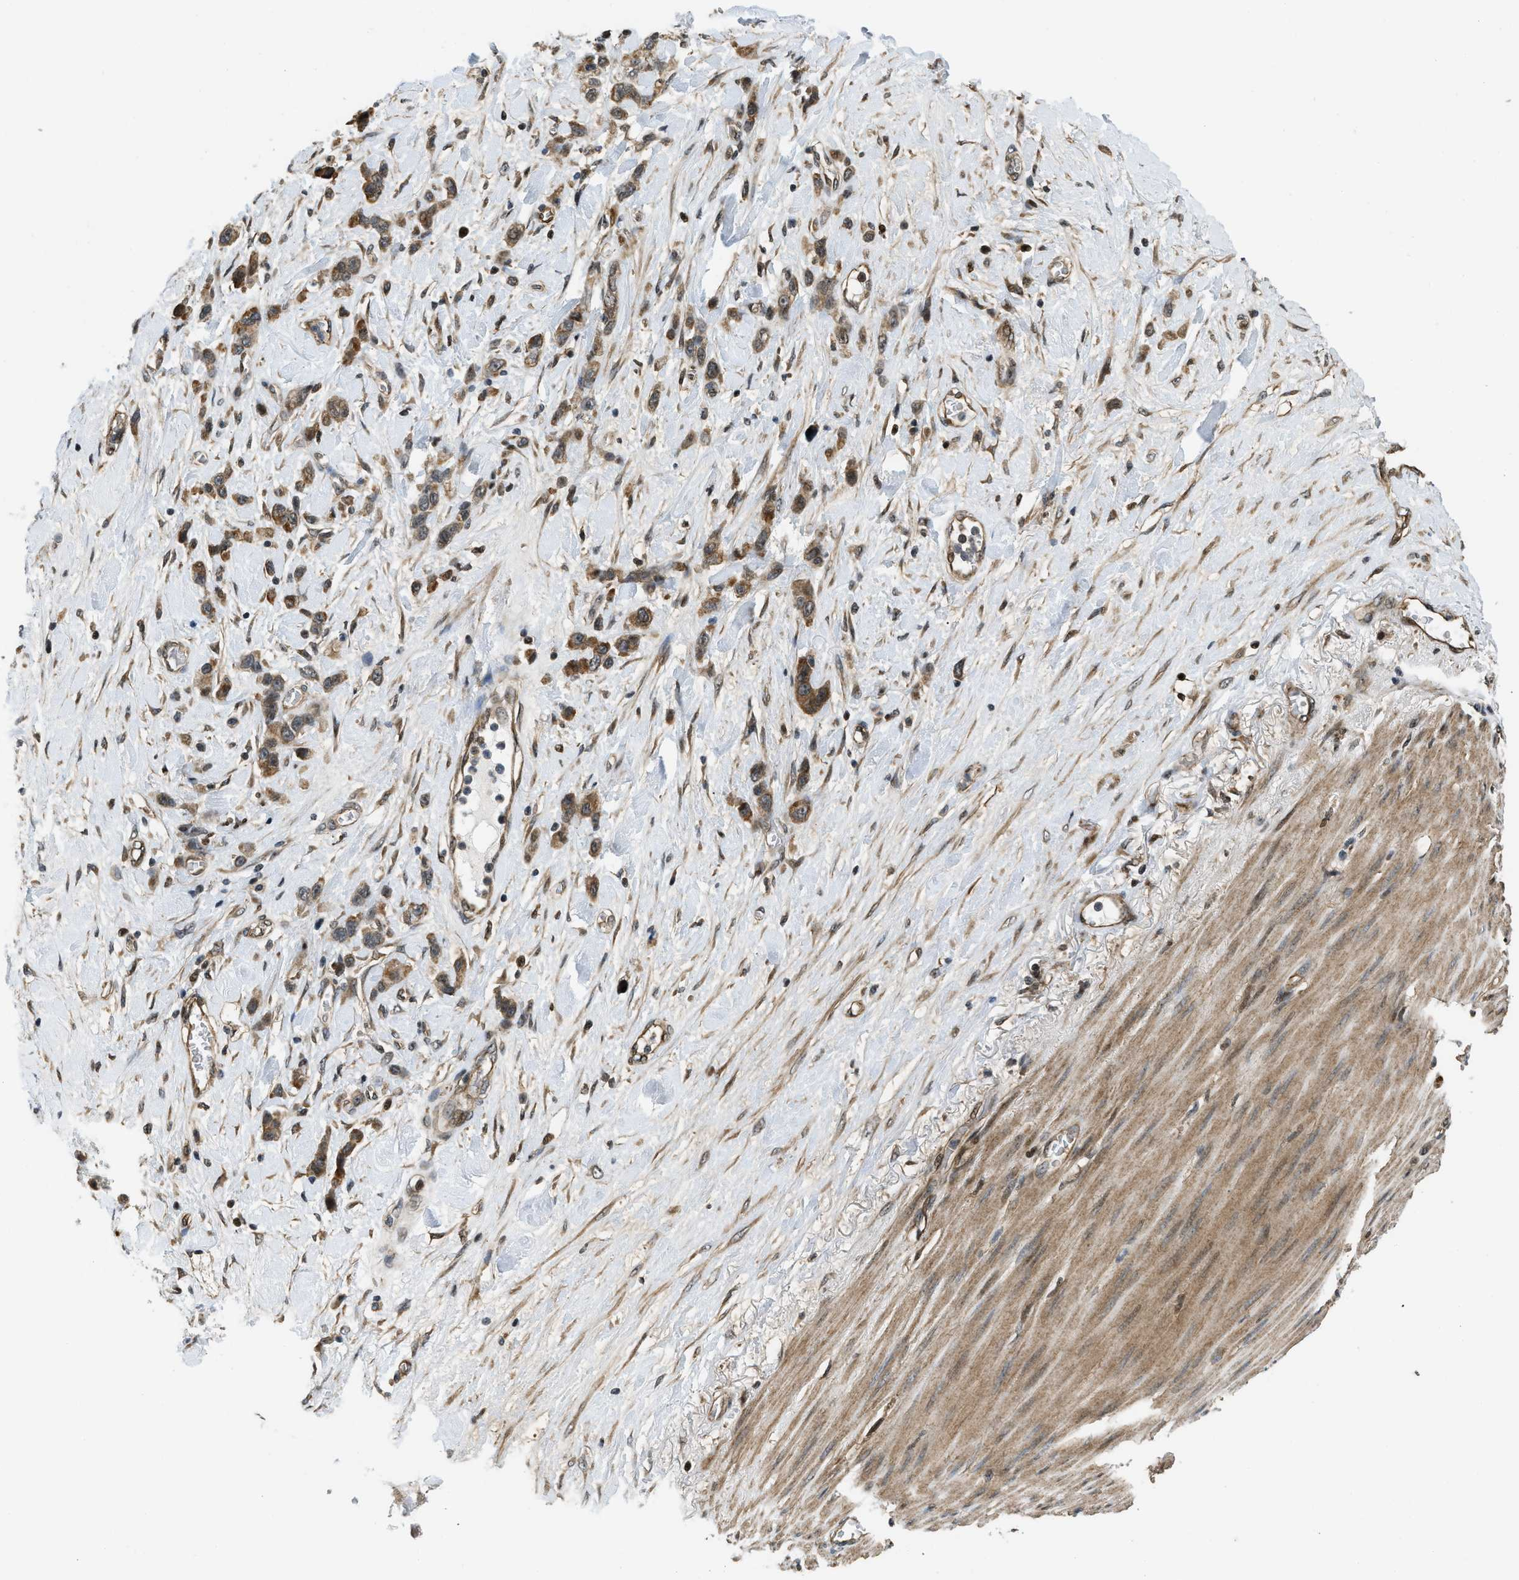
{"staining": {"intensity": "moderate", "quantity": ">75%", "location": "cytoplasmic/membranous"}, "tissue": "stomach cancer", "cell_type": "Tumor cells", "image_type": "cancer", "snomed": [{"axis": "morphology", "description": "Adenocarcinoma, NOS"}, {"axis": "morphology", "description": "Adenocarcinoma, High grade"}, {"axis": "topography", "description": "Stomach, upper"}, {"axis": "topography", "description": "Stomach, lower"}], "caption": "Stomach adenocarcinoma (high-grade) stained for a protein (brown) demonstrates moderate cytoplasmic/membranous positive expression in approximately >75% of tumor cells.", "gene": "LTA4H", "patient": {"sex": "female", "age": 65}}